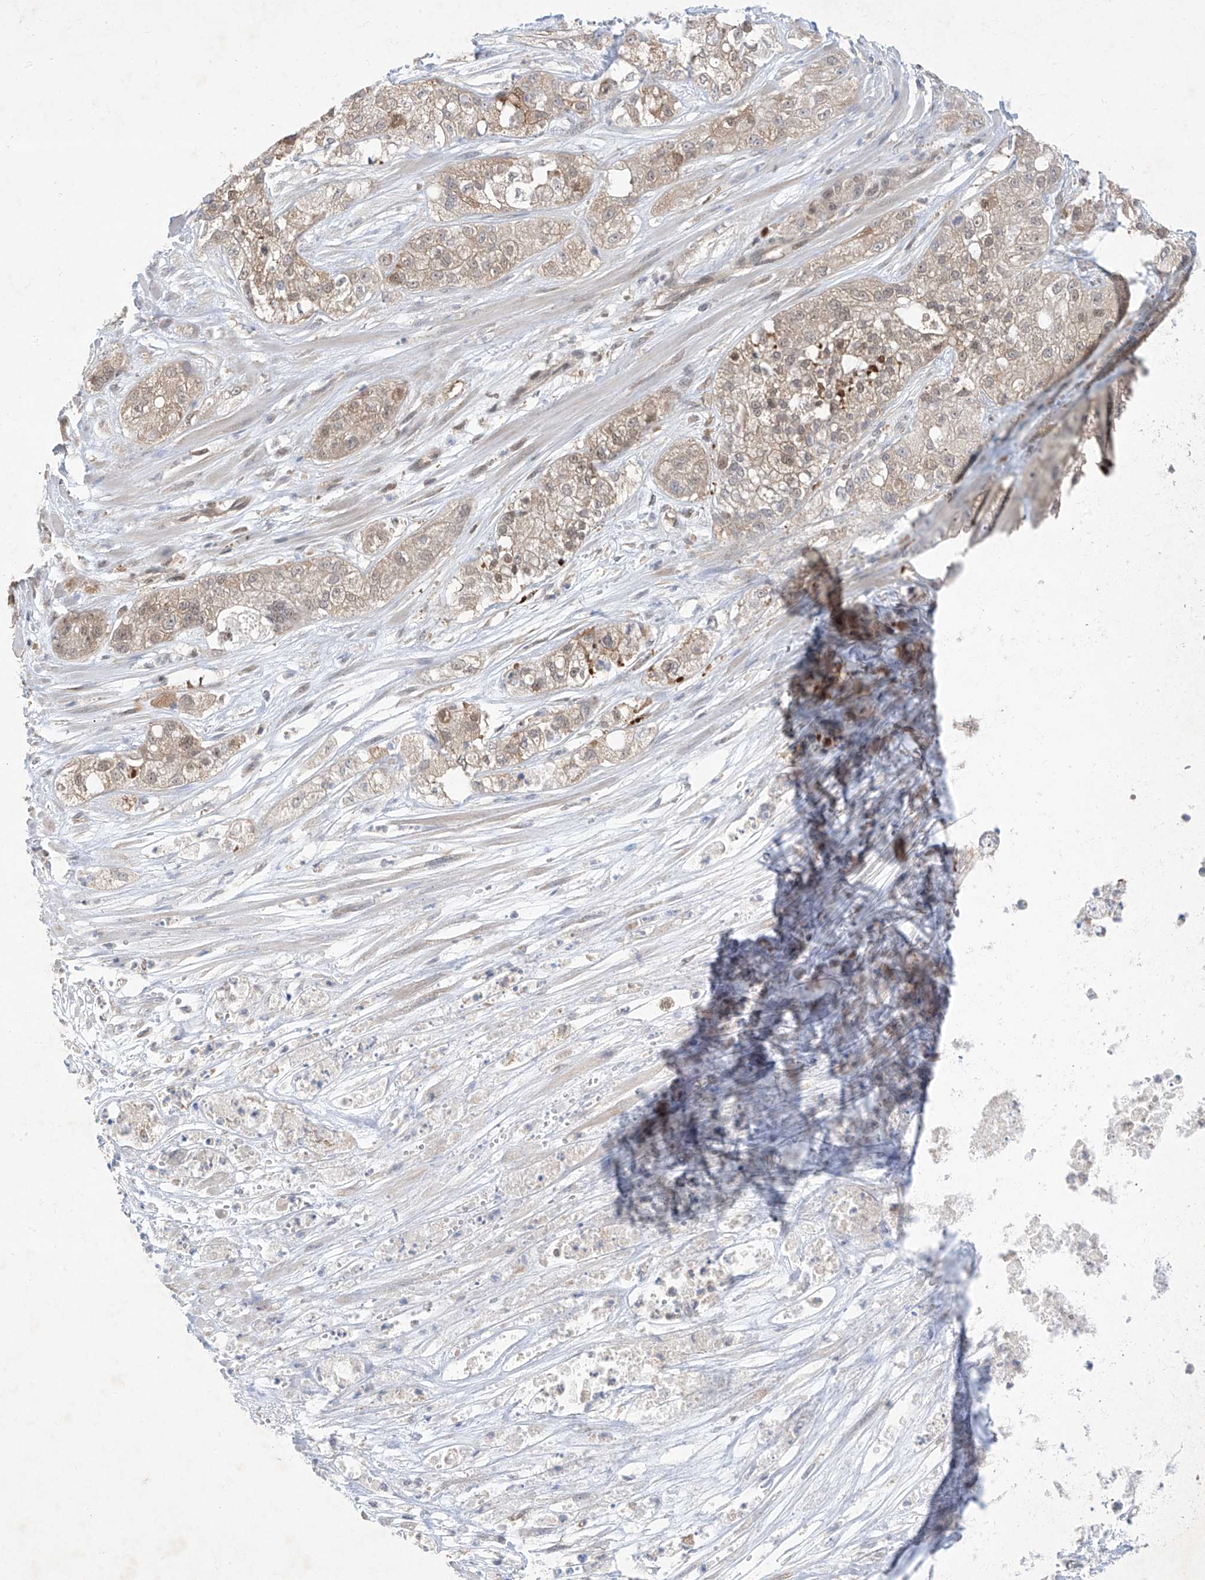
{"staining": {"intensity": "moderate", "quantity": "25%-75%", "location": "cytoplasmic/membranous,nuclear"}, "tissue": "pancreatic cancer", "cell_type": "Tumor cells", "image_type": "cancer", "snomed": [{"axis": "morphology", "description": "Adenocarcinoma, NOS"}, {"axis": "topography", "description": "Pancreas"}], "caption": "Approximately 25%-75% of tumor cells in human pancreatic cancer (adenocarcinoma) exhibit moderate cytoplasmic/membranous and nuclear protein positivity as visualized by brown immunohistochemical staining.", "gene": "ZNF358", "patient": {"sex": "female", "age": 78}}